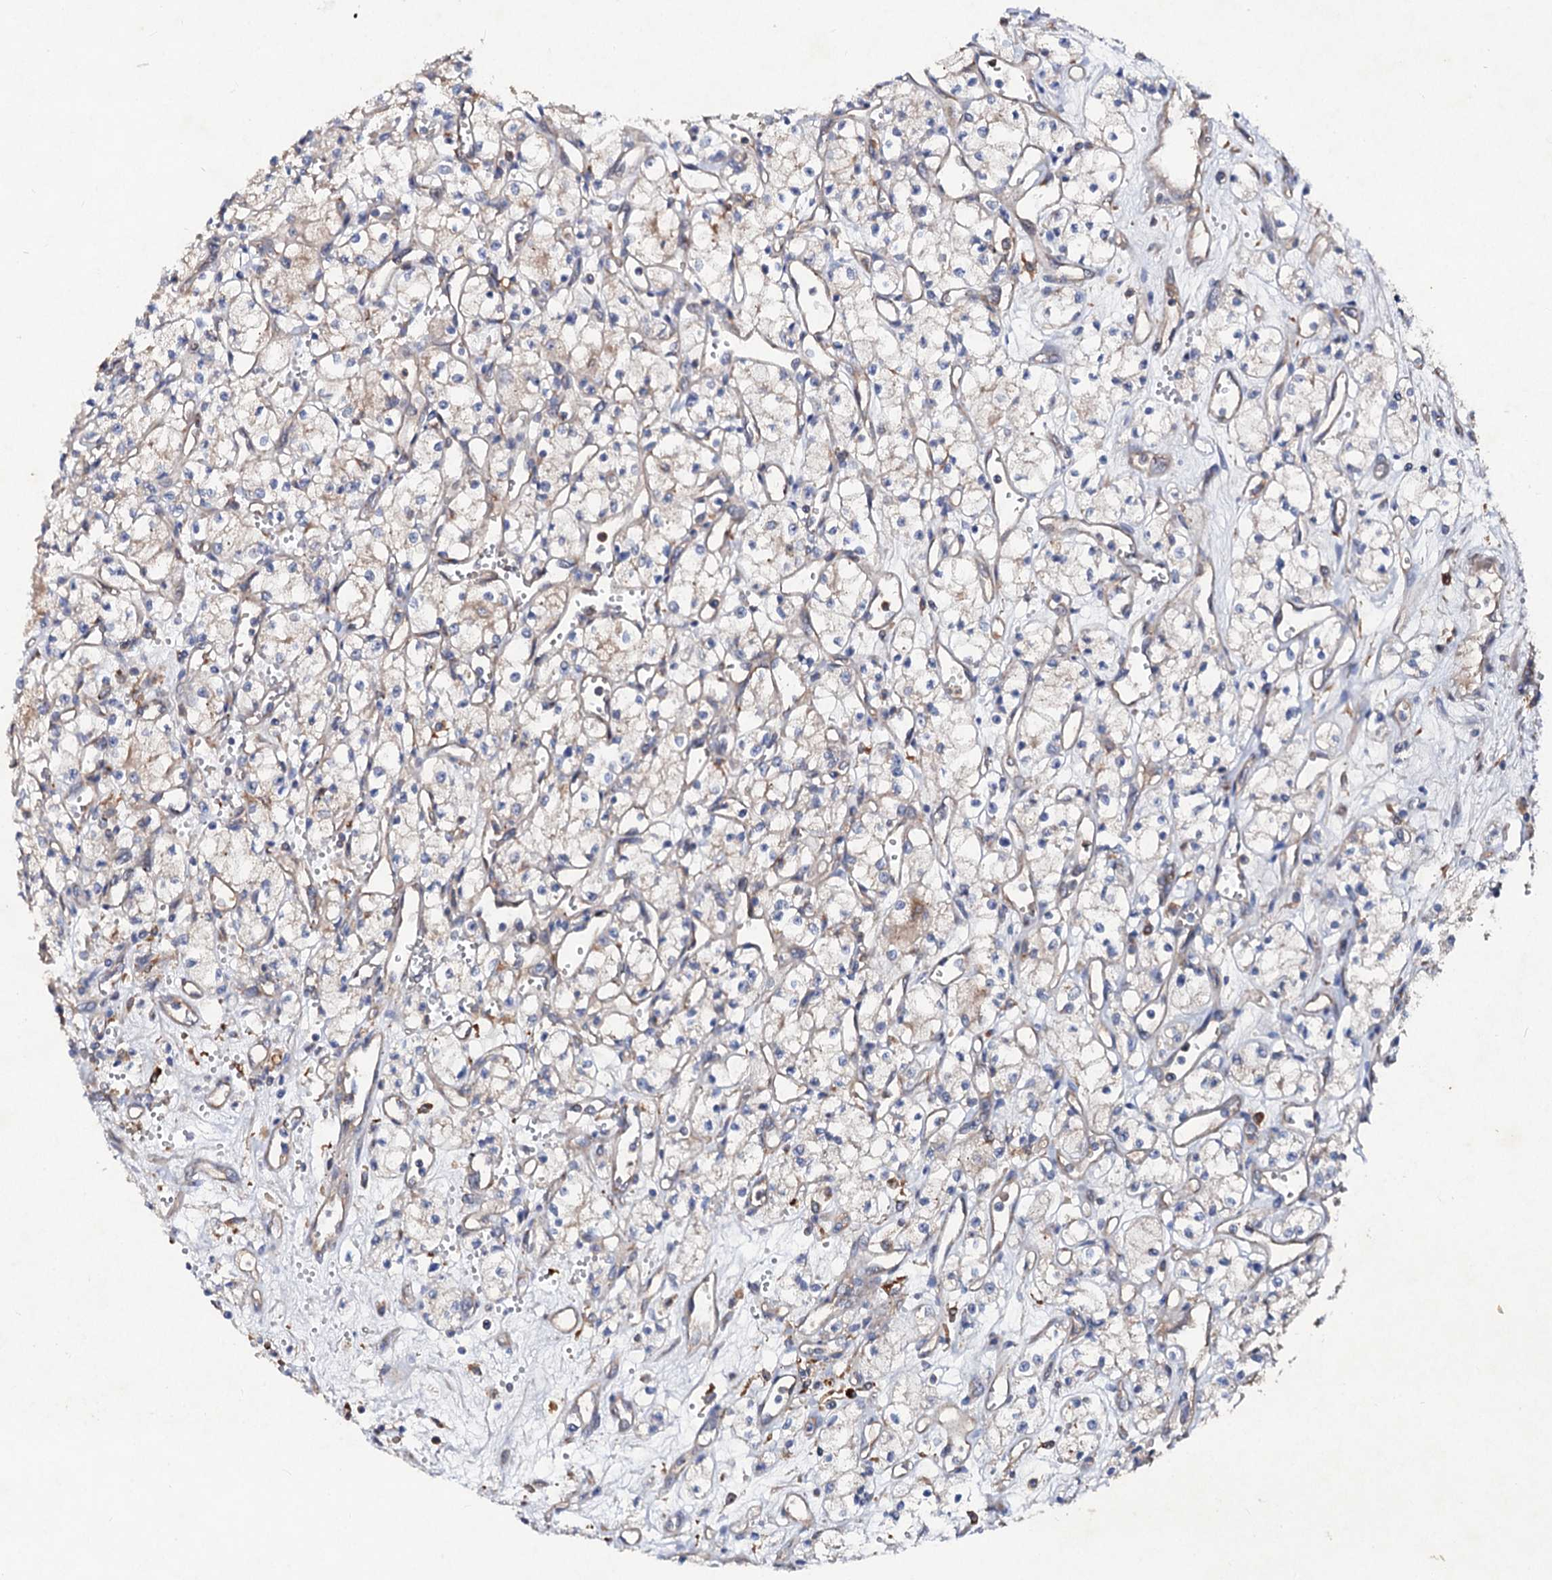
{"staining": {"intensity": "weak", "quantity": "<25%", "location": "cytoplasmic/membranous"}, "tissue": "renal cancer", "cell_type": "Tumor cells", "image_type": "cancer", "snomed": [{"axis": "morphology", "description": "Adenocarcinoma, NOS"}, {"axis": "topography", "description": "Kidney"}], "caption": "Tumor cells are negative for brown protein staining in renal cancer.", "gene": "VPS29", "patient": {"sex": "male", "age": 59}}